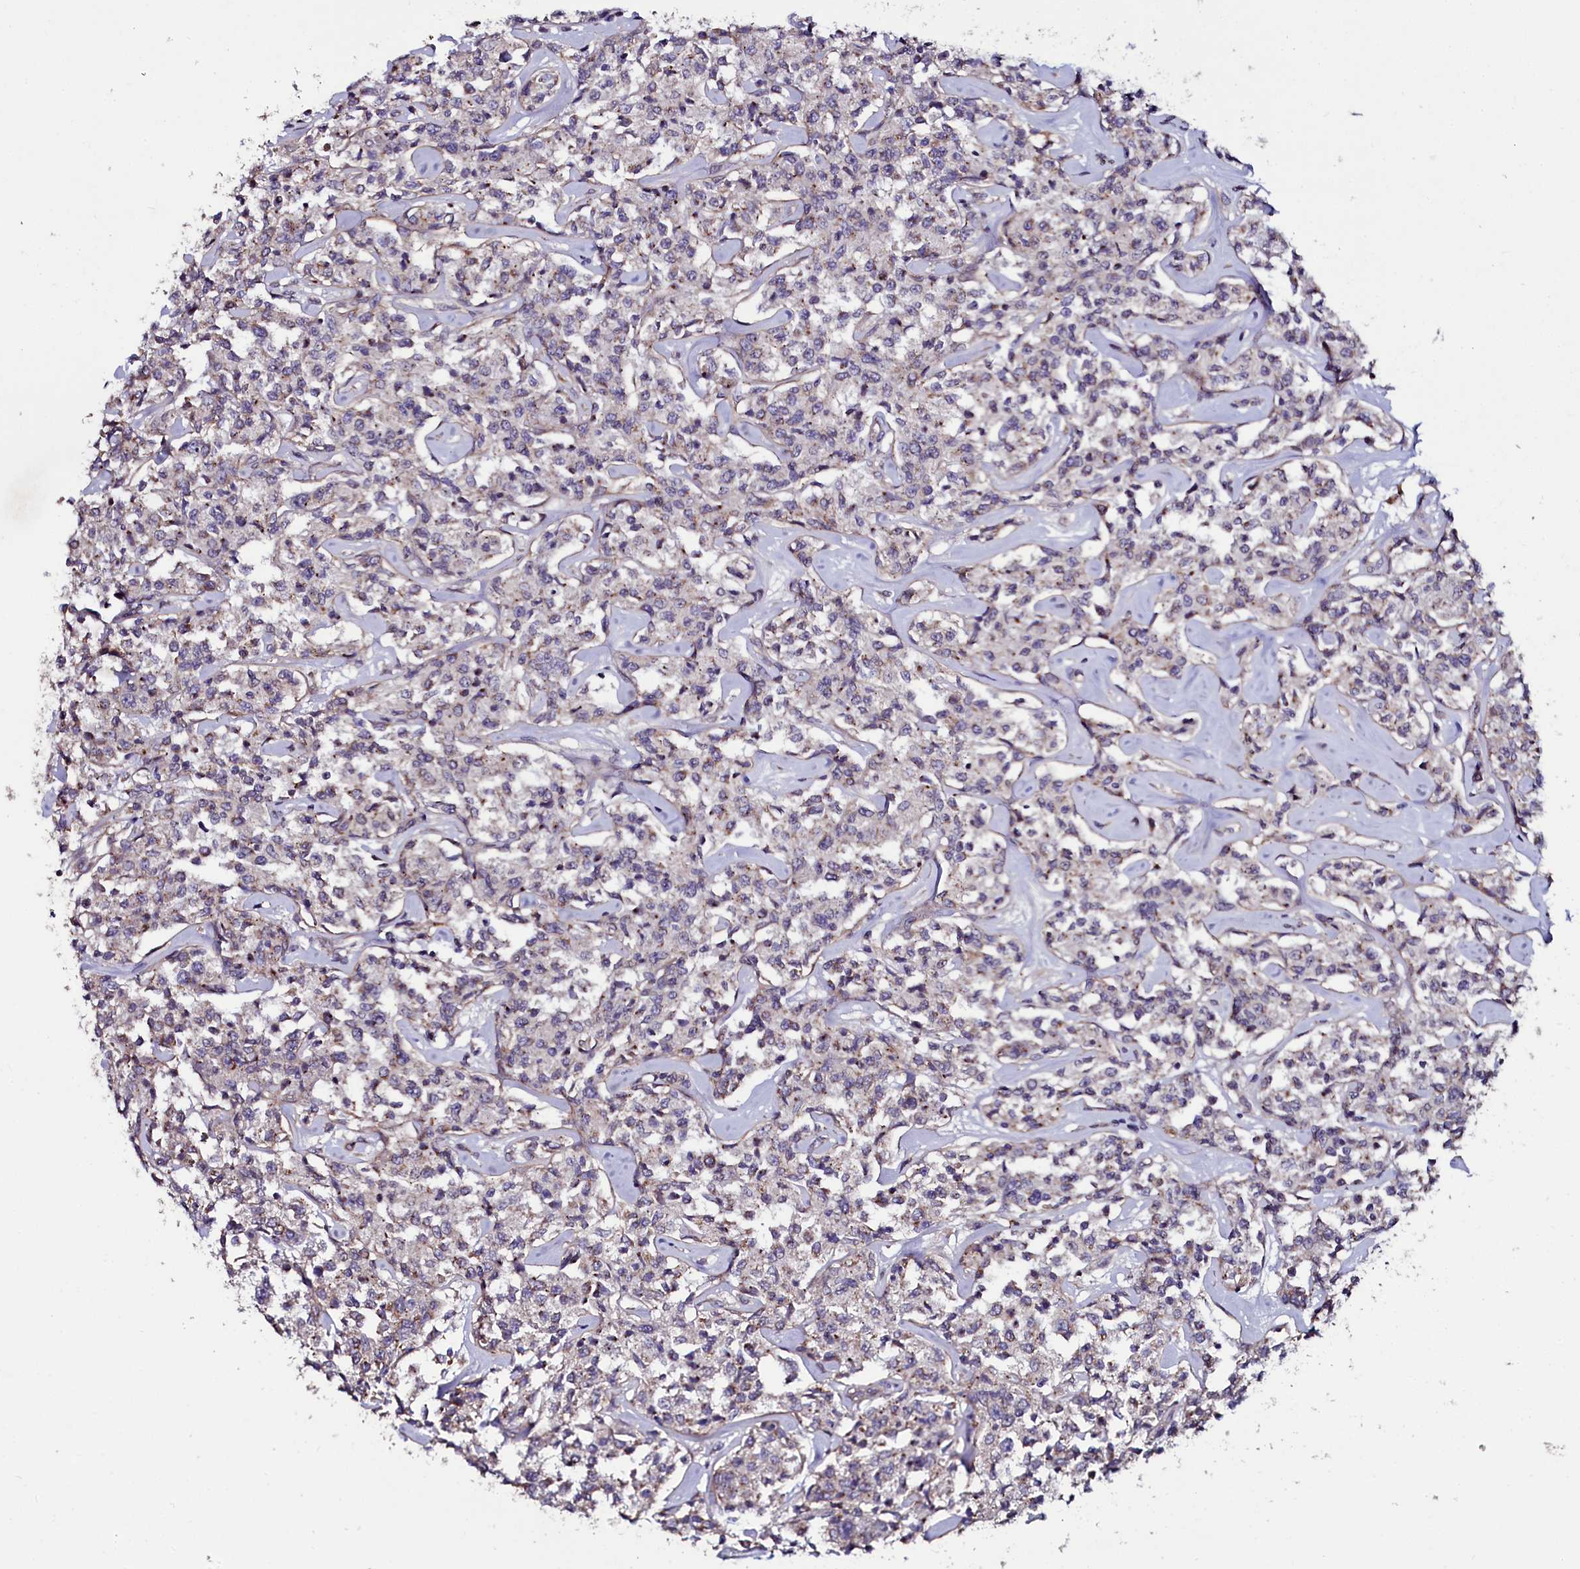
{"staining": {"intensity": "weak", "quantity": "<25%", "location": "cytoplasmic/membranous"}, "tissue": "lymphoma", "cell_type": "Tumor cells", "image_type": "cancer", "snomed": [{"axis": "morphology", "description": "Malignant lymphoma, non-Hodgkin's type, Low grade"}, {"axis": "topography", "description": "Small intestine"}], "caption": "DAB (3,3'-diaminobenzidine) immunohistochemical staining of lymphoma demonstrates no significant expression in tumor cells. (DAB immunohistochemistry visualized using brightfield microscopy, high magnification).", "gene": "USPL1", "patient": {"sex": "female", "age": 59}}